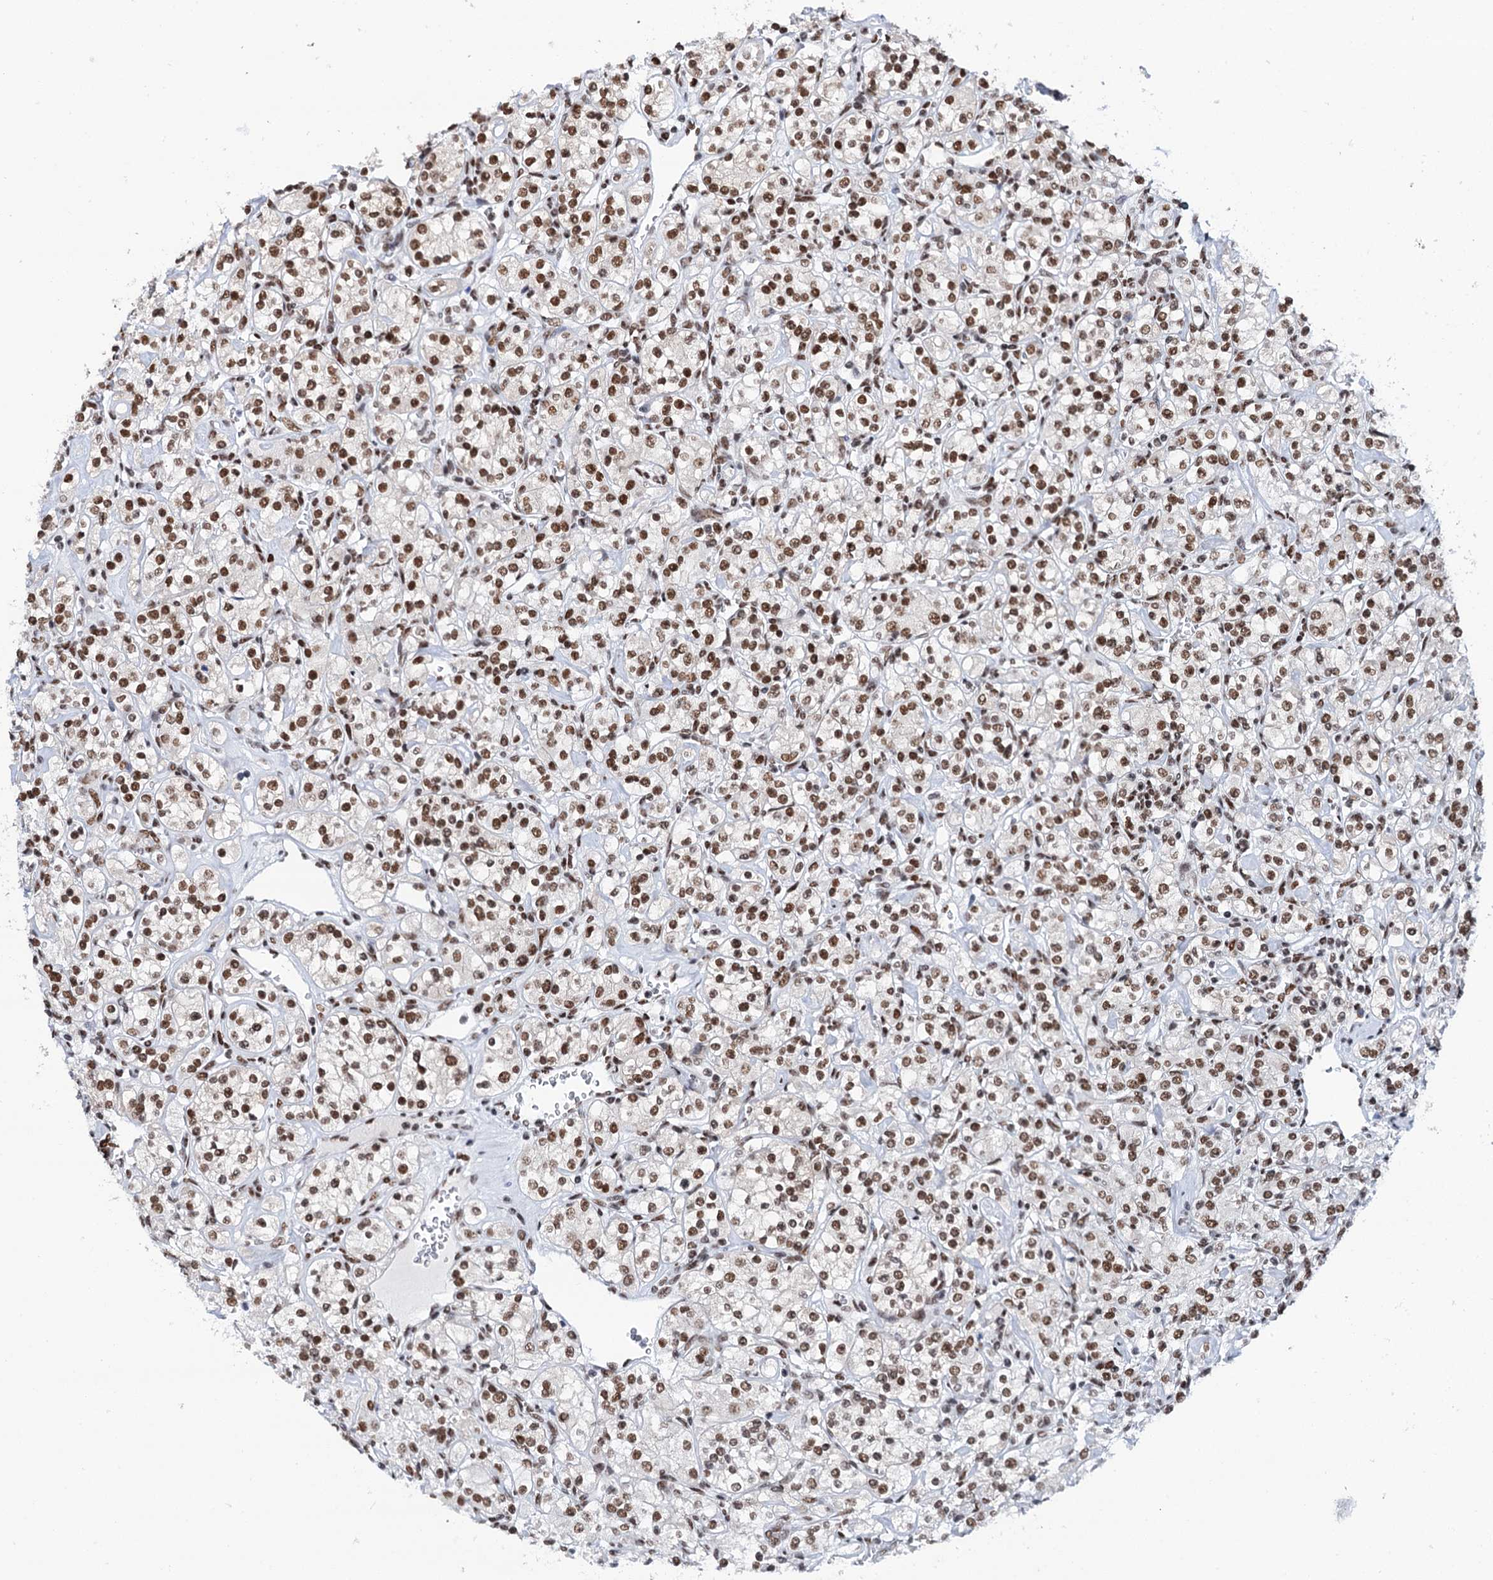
{"staining": {"intensity": "moderate", "quantity": ">75%", "location": "nuclear"}, "tissue": "renal cancer", "cell_type": "Tumor cells", "image_type": "cancer", "snomed": [{"axis": "morphology", "description": "Adenocarcinoma, NOS"}, {"axis": "topography", "description": "Kidney"}], "caption": "Protein analysis of renal cancer tissue displays moderate nuclear staining in about >75% of tumor cells. (IHC, brightfield microscopy, high magnification).", "gene": "MATR3", "patient": {"sex": "male", "age": 77}}